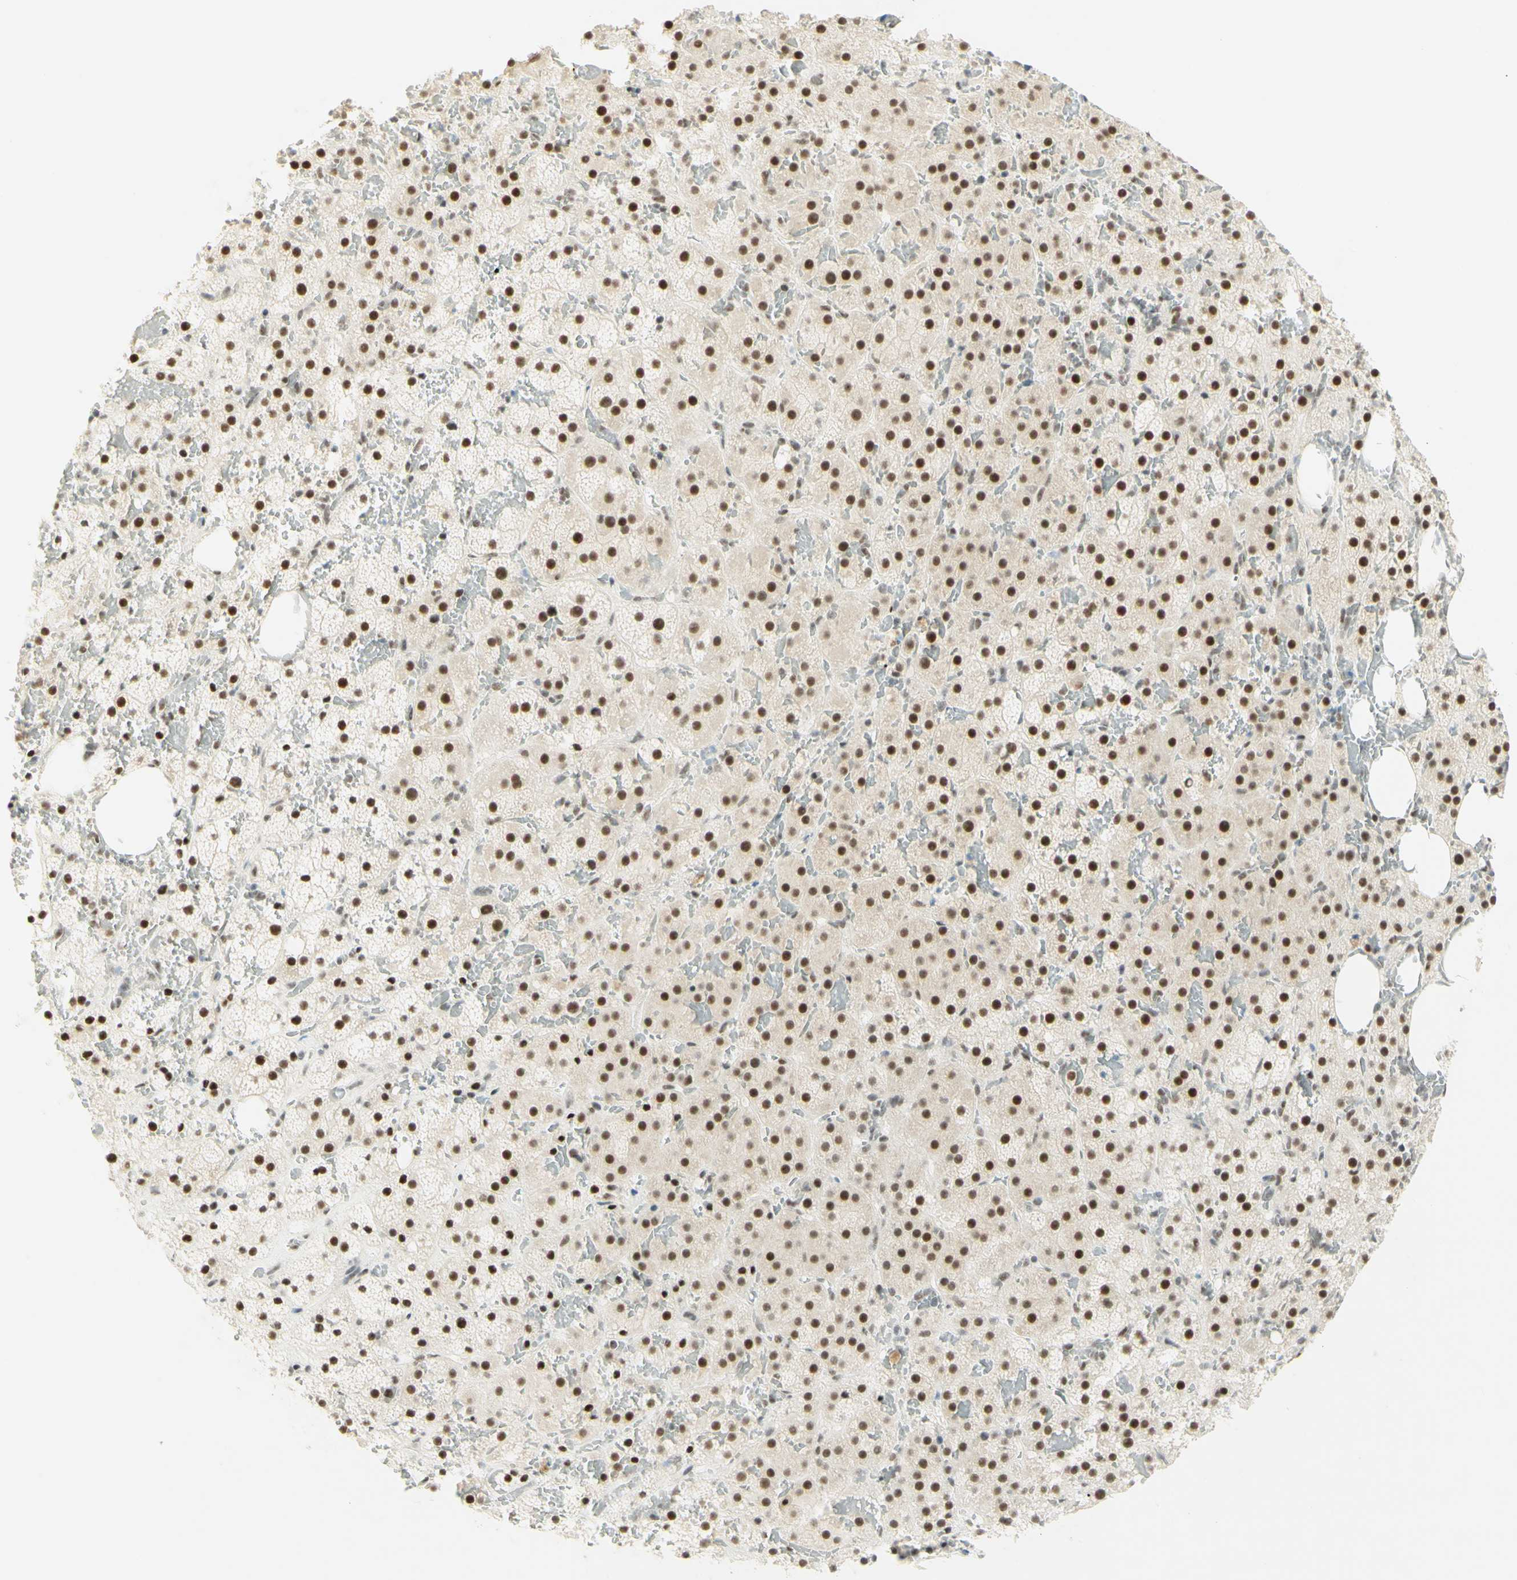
{"staining": {"intensity": "moderate", "quantity": ">75%", "location": "nuclear"}, "tissue": "adrenal gland", "cell_type": "Glandular cells", "image_type": "normal", "snomed": [{"axis": "morphology", "description": "Normal tissue, NOS"}, {"axis": "topography", "description": "Adrenal gland"}], "caption": "Protein expression by IHC displays moderate nuclear staining in about >75% of glandular cells in benign adrenal gland. The staining was performed using DAB (3,3'-diaminobenzidine) to visualize the protein expression in brown, while the nuclei were stained in blue with hematoxylin (Magnification: 20x).", "gene": "PMS2", "patient": {"sex": "female", "age": 59}}